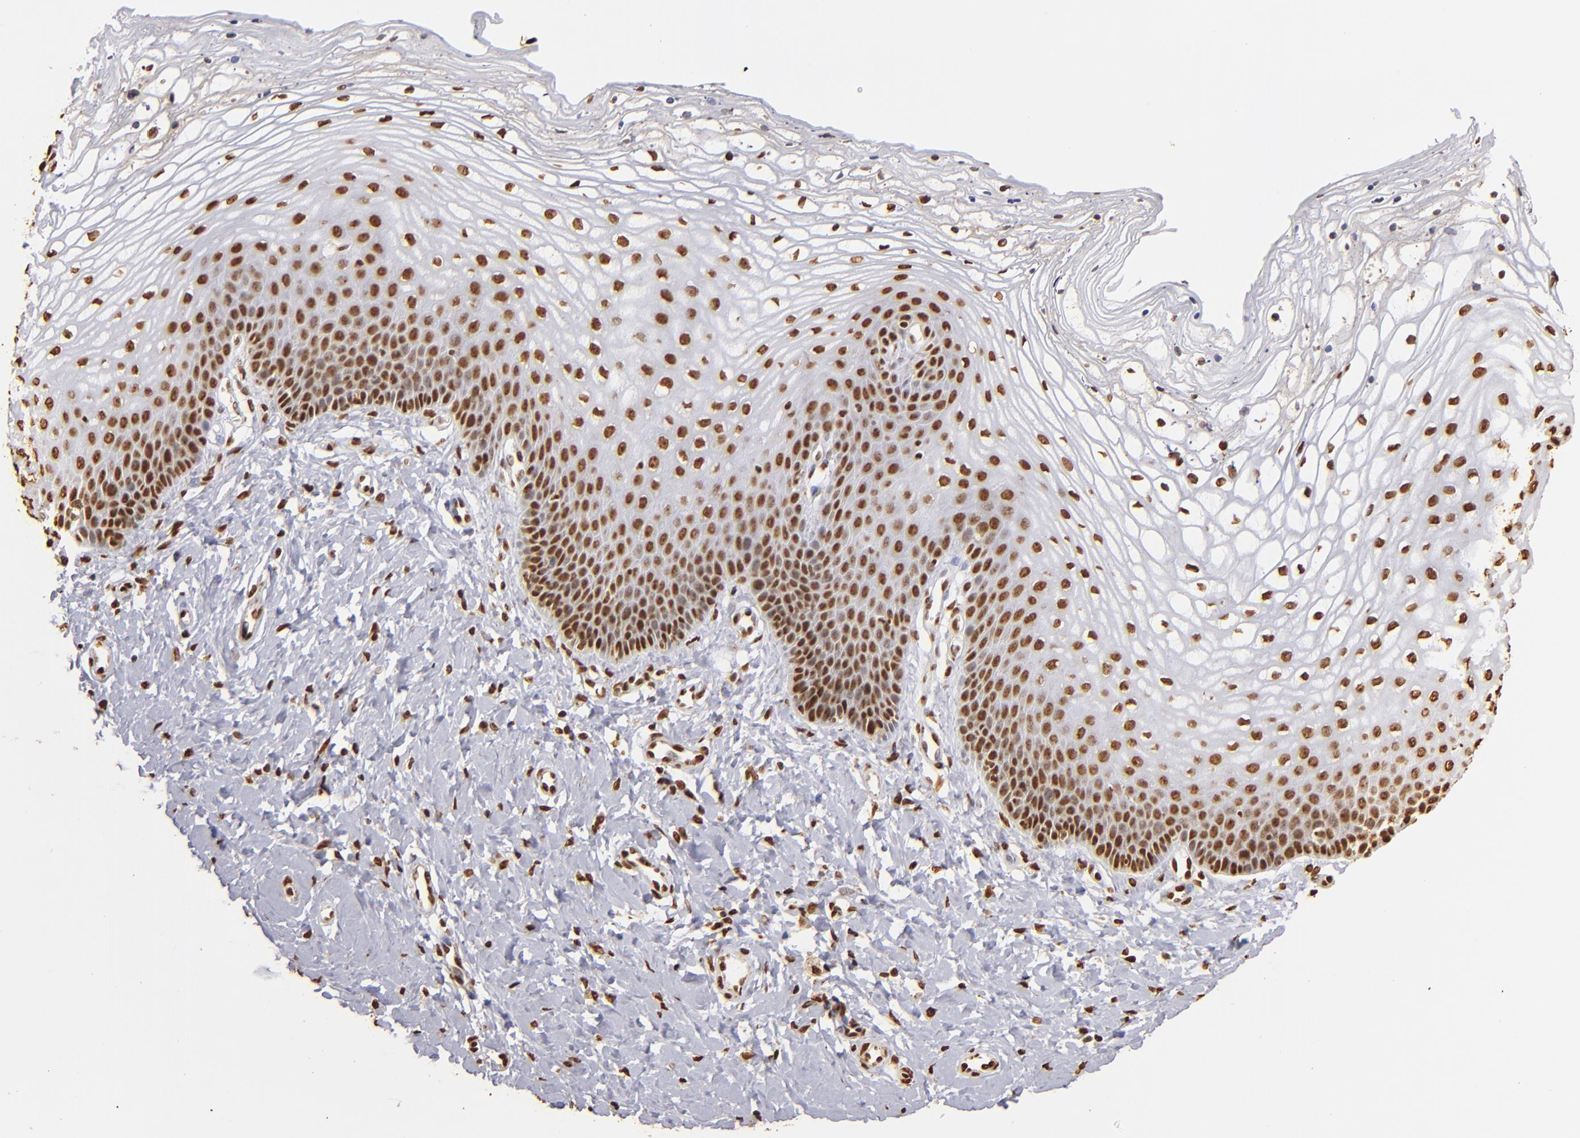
{"staining": {"intensity": "strong", "quantity": ">75%", "location": "nuclear"}, "tissue": "vagina", "cell_type": "Squamous epithelial cells", "image_type": "normal", "snomed": [{"axis": "morphology", "description": "Normal tissue, NOS"}, {"axis": "topography", "description": "Vagina"}], "caption": "Squamous epithelial cells display high levels of strong nuclear positivity in approximately >75% of cells in unremarkable vagina. The protein is shown in brown color, while the nuclei are stained blue.", "gene": "ILF3", "patient": {"sex": "female", "age": 68}}